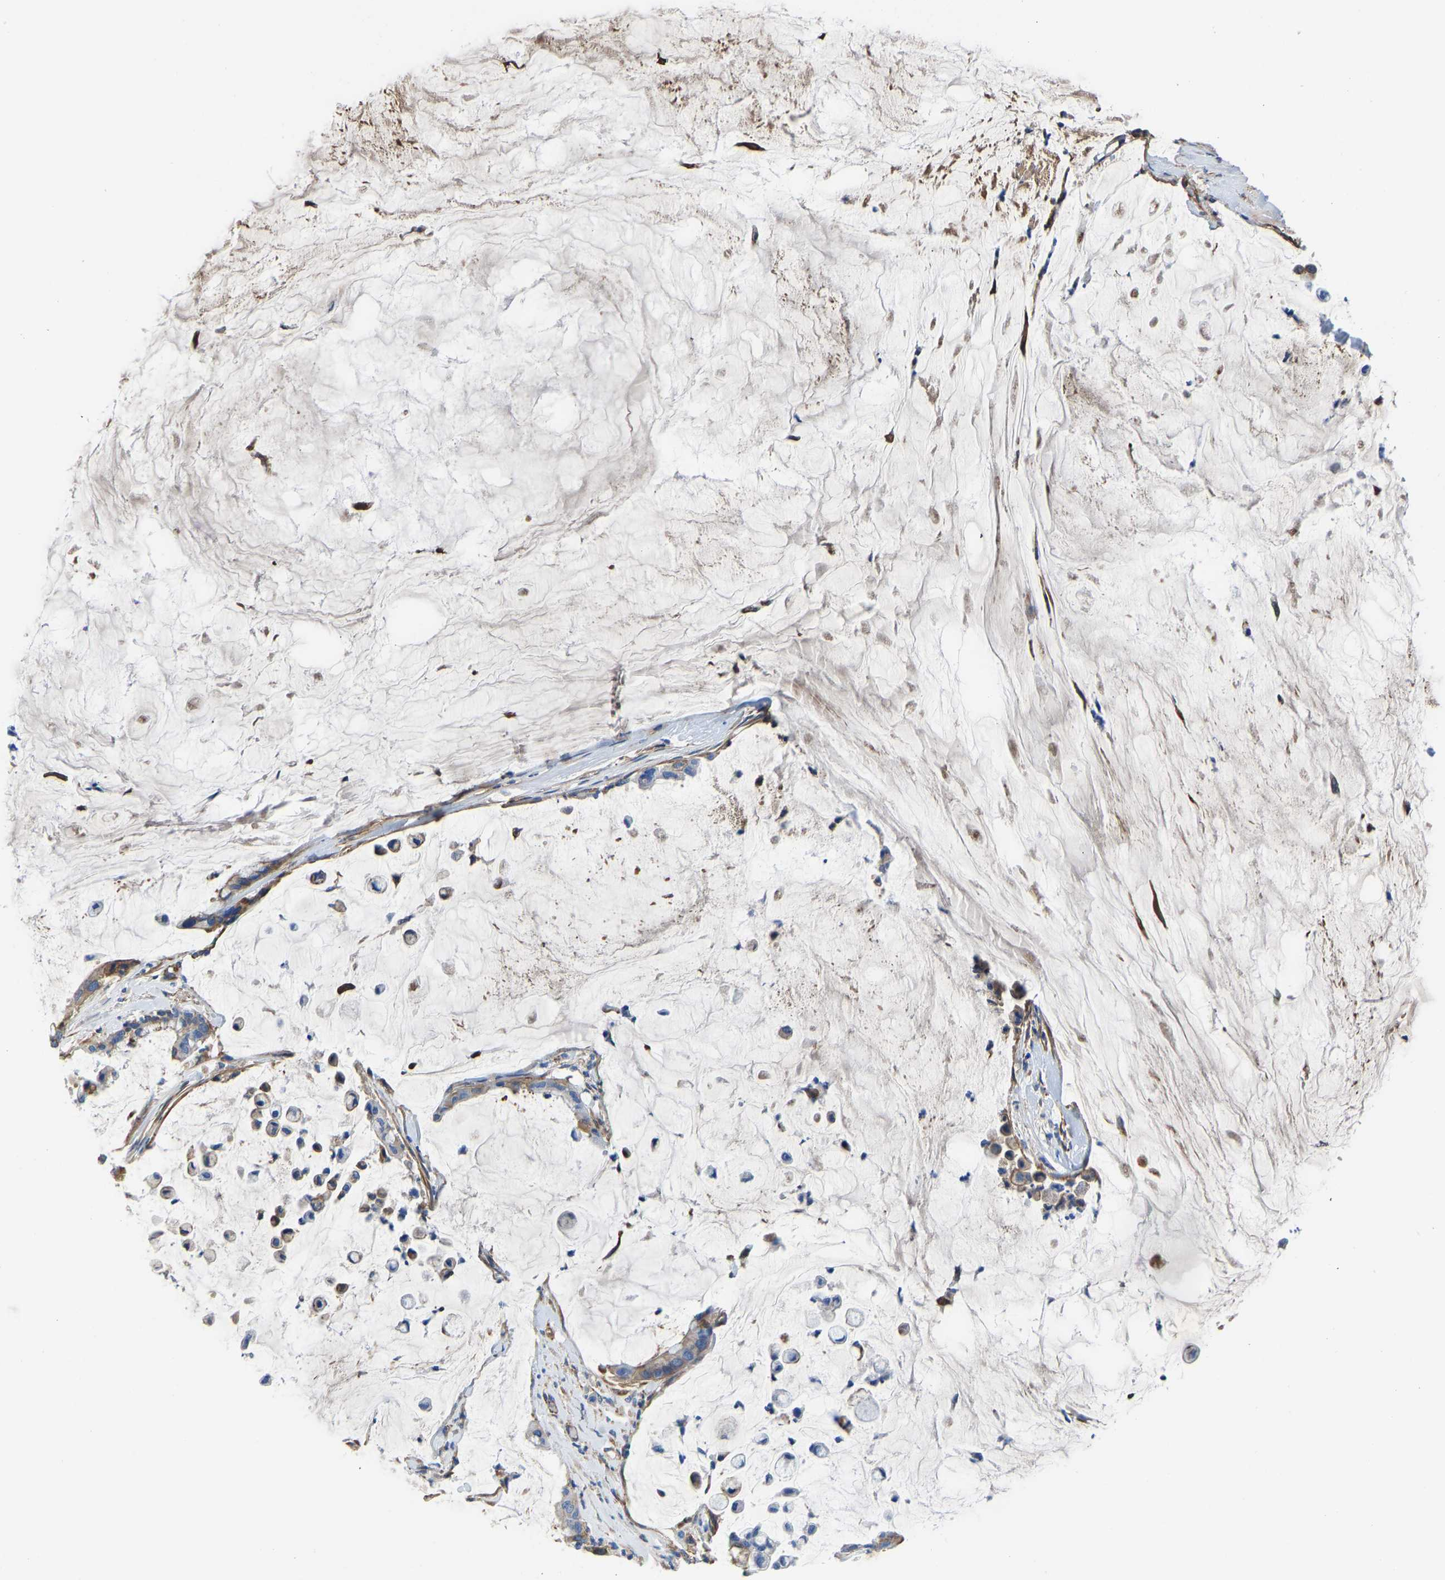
{"staining": {"intensity": "weak", "quantity": ">75%", "location": "cytoplasmic/membranous"}, "tissue": "pancreatic cancer", "cell_type": "Tumor cells", "image_type": "cancer", "snomed": [{"axis": "morphology", "description": "Adenocarcinoma, NOS"}, {"axis": "topography", "description": "Pancreas"}], "caption": "Approximately >75% of tumor cells in pancreatic cancer display weak cytoplasmic/membranous protein positivity as visualized by brown immunohistochemical staining.", "gene": "HSPG2", "patient": {"sex": "male", "age": 41}}